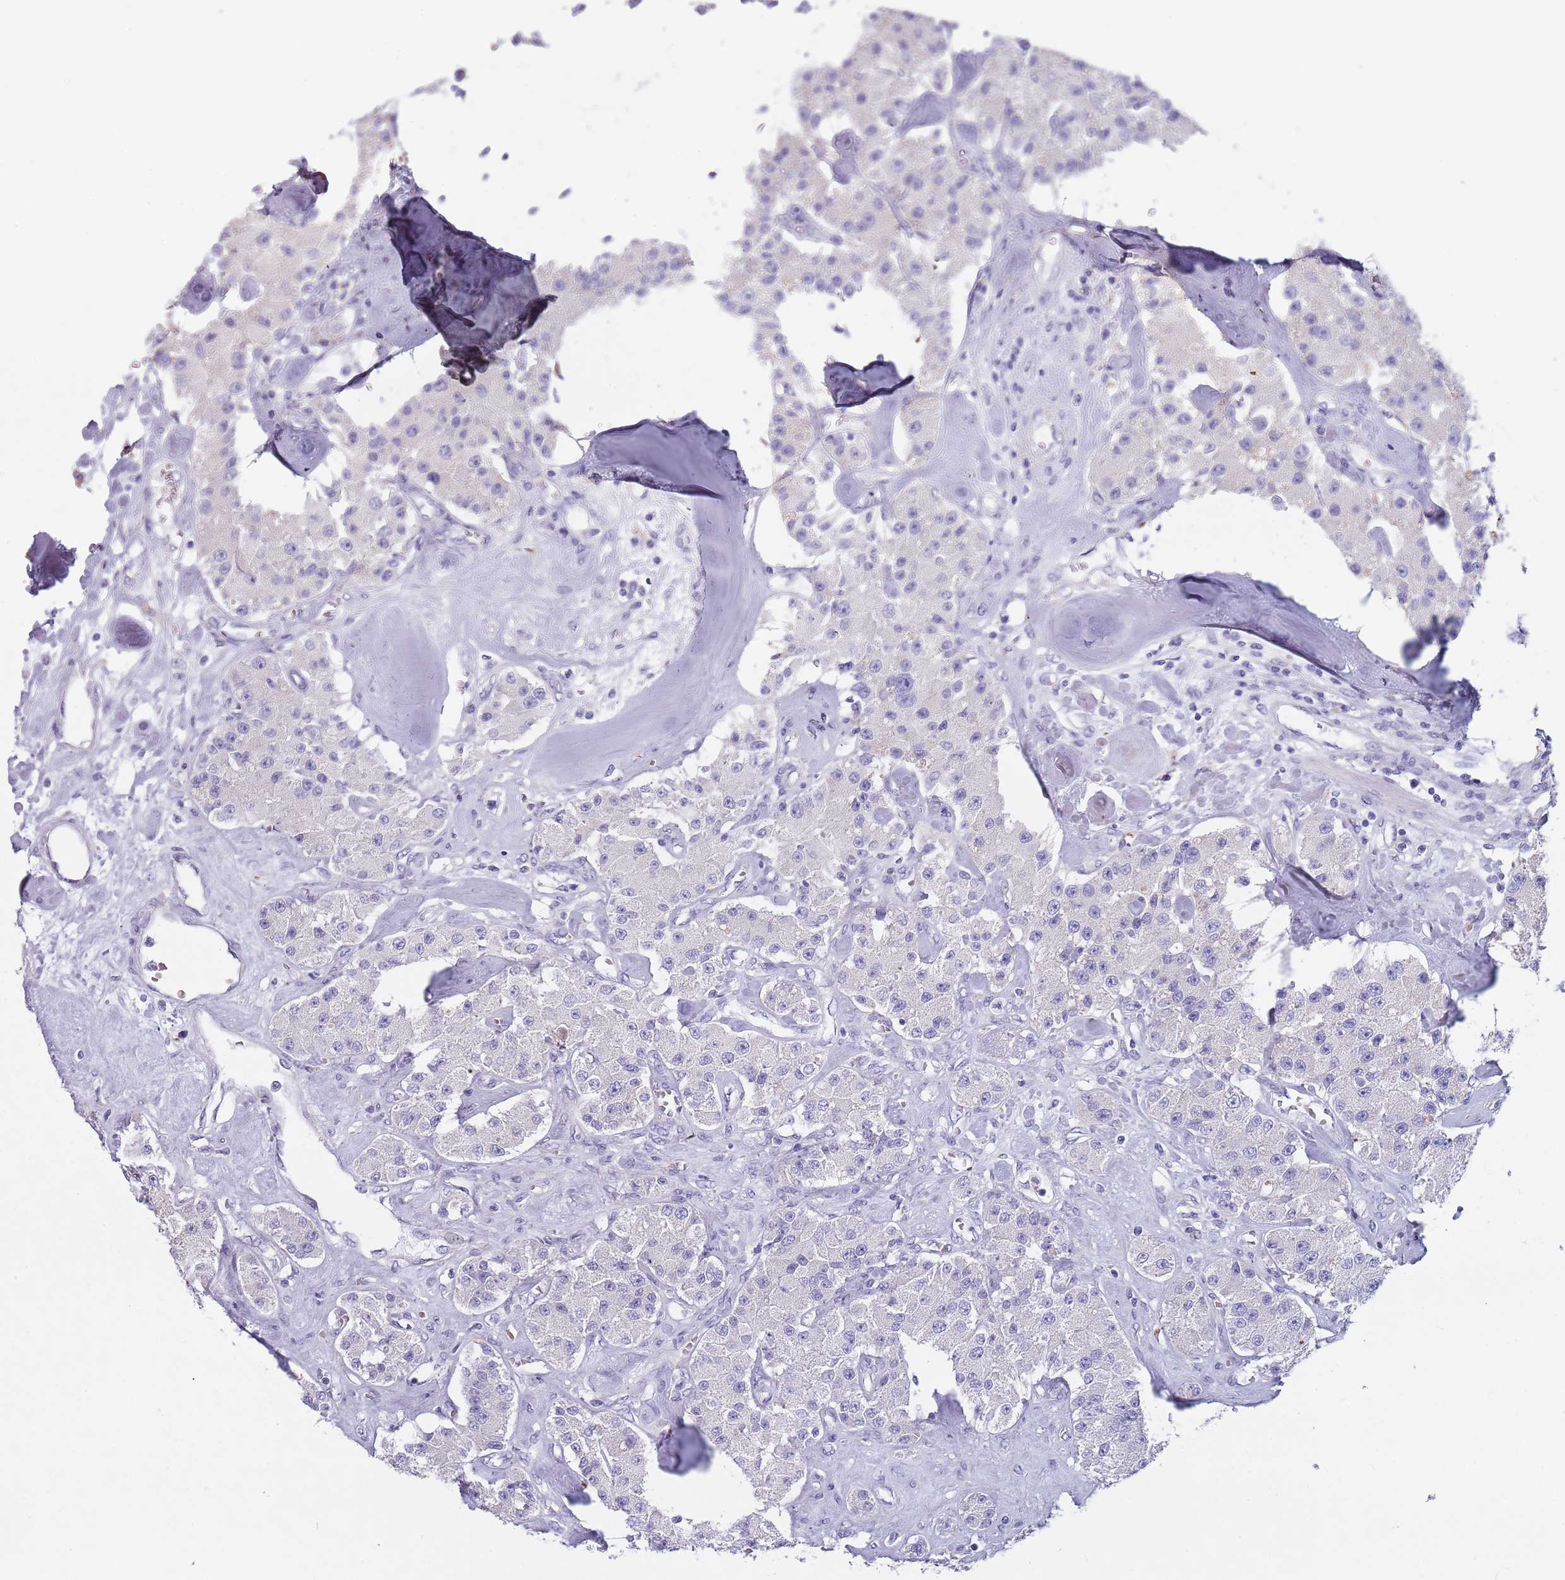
{"staining": {"intensity": "negative", "quantity": "none", "location": "none"}, "tissue": "carcinoid", "cell_type": "Tumor cells", "image_type": "cancer", "snomed": [{"axis": "morphology", "description": "Carcinoid, malignant, NOS"}, {"axis": "topography", "description": "Pancreas"}], "caption": "Carcinoid was stained to show a protein in brown. There is no significant expression in tumor cells.", "gene": "MAN1C1", "patient": {"sex": "male", "age": 41}}